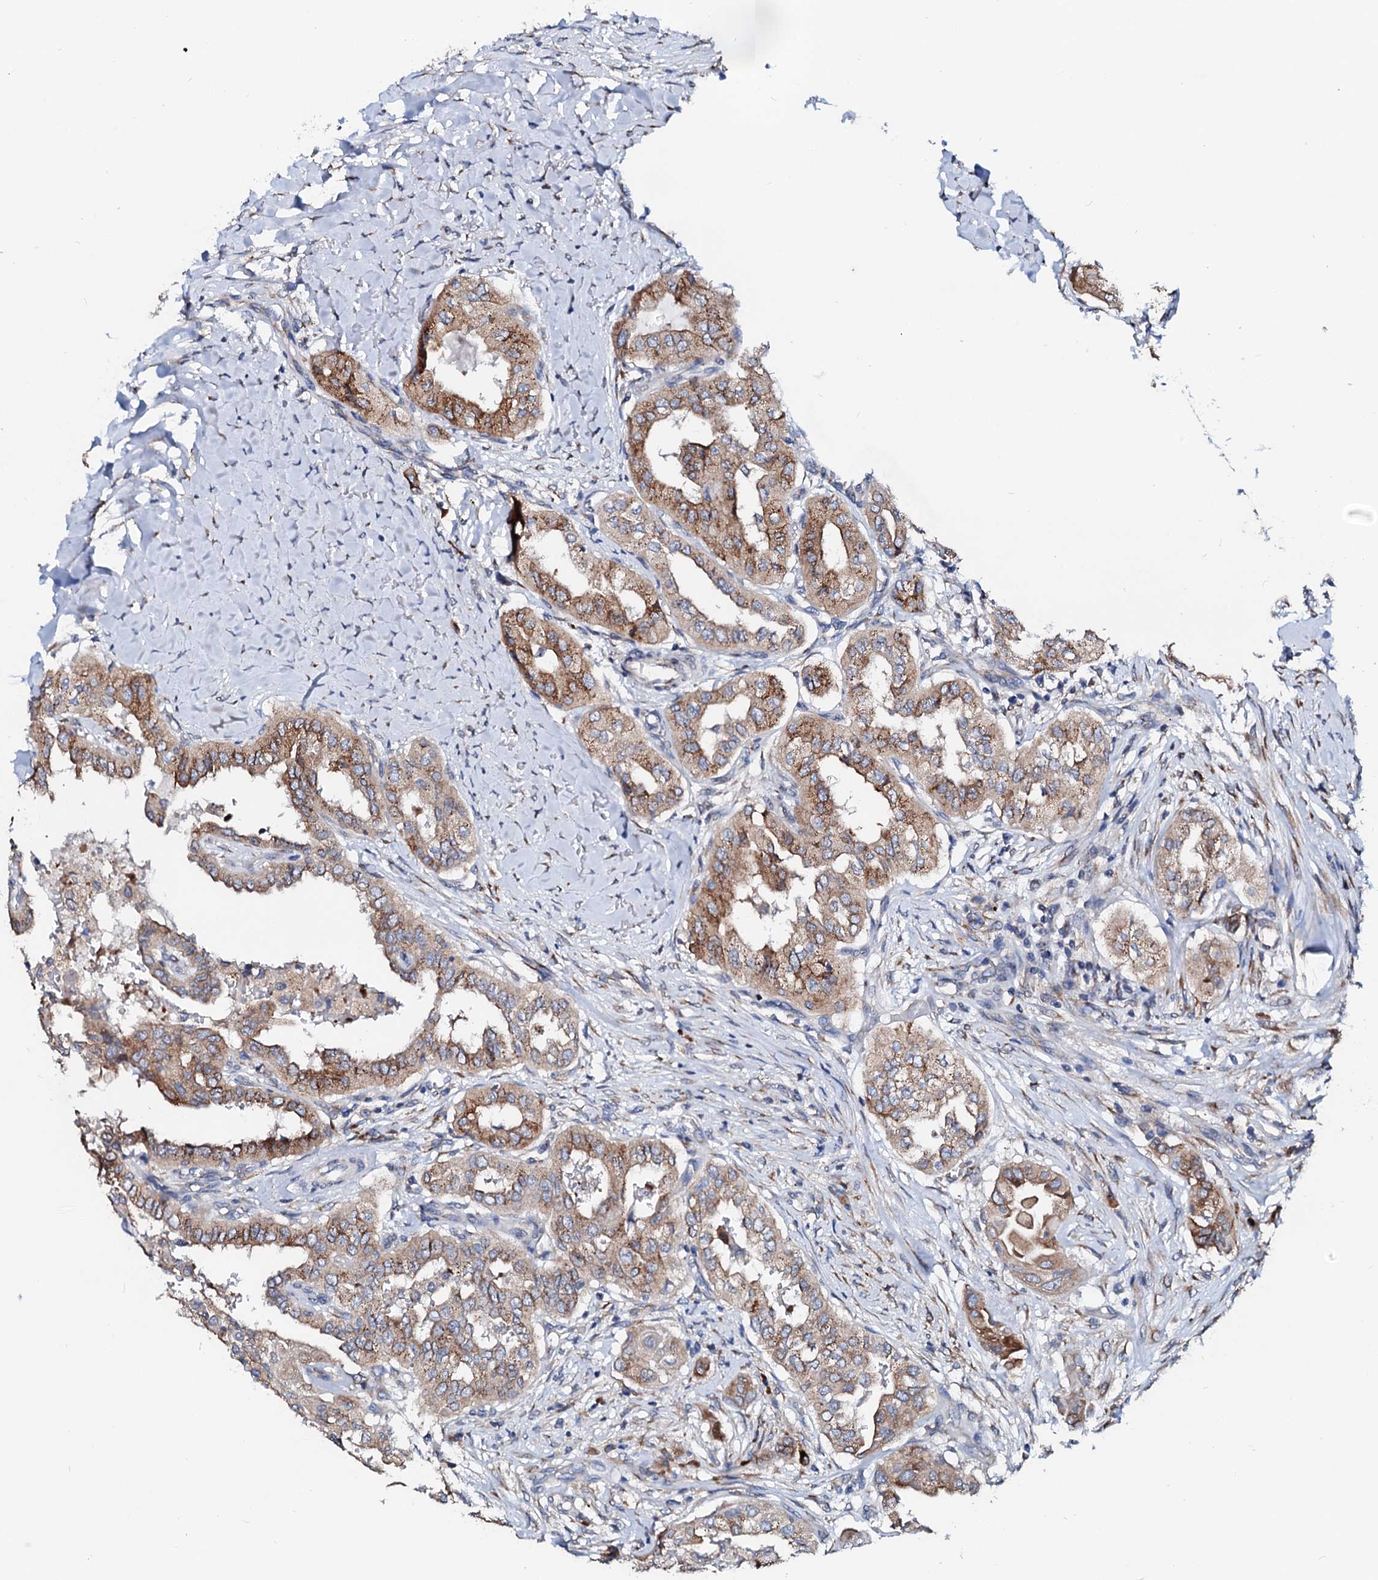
{"staining": {"intensity": "moderate", "quantity": ">75%", "location": "cytoplasmic/membranous"}, "tissue": "thyroid cancer", "cell_type": "Tumor cells", "image_type": "cancer", "snomed": [{"axis": "morphology", "description": "Papillary adenocarcinoma, NOS"}, {"axis": "topography", "description": "Thyroid gland"}], "caption": "Immunohistochemical staining of human thyroid papillary adenocarcinoma shows moderate cytoplasmic/membranous protein expression in about >75% of tumor cells. The protein of interest is shown in brown color, while the nuclei are stained blue.", "gene": "LMAN1", "patient": {"sex": "female", "age": 59}}